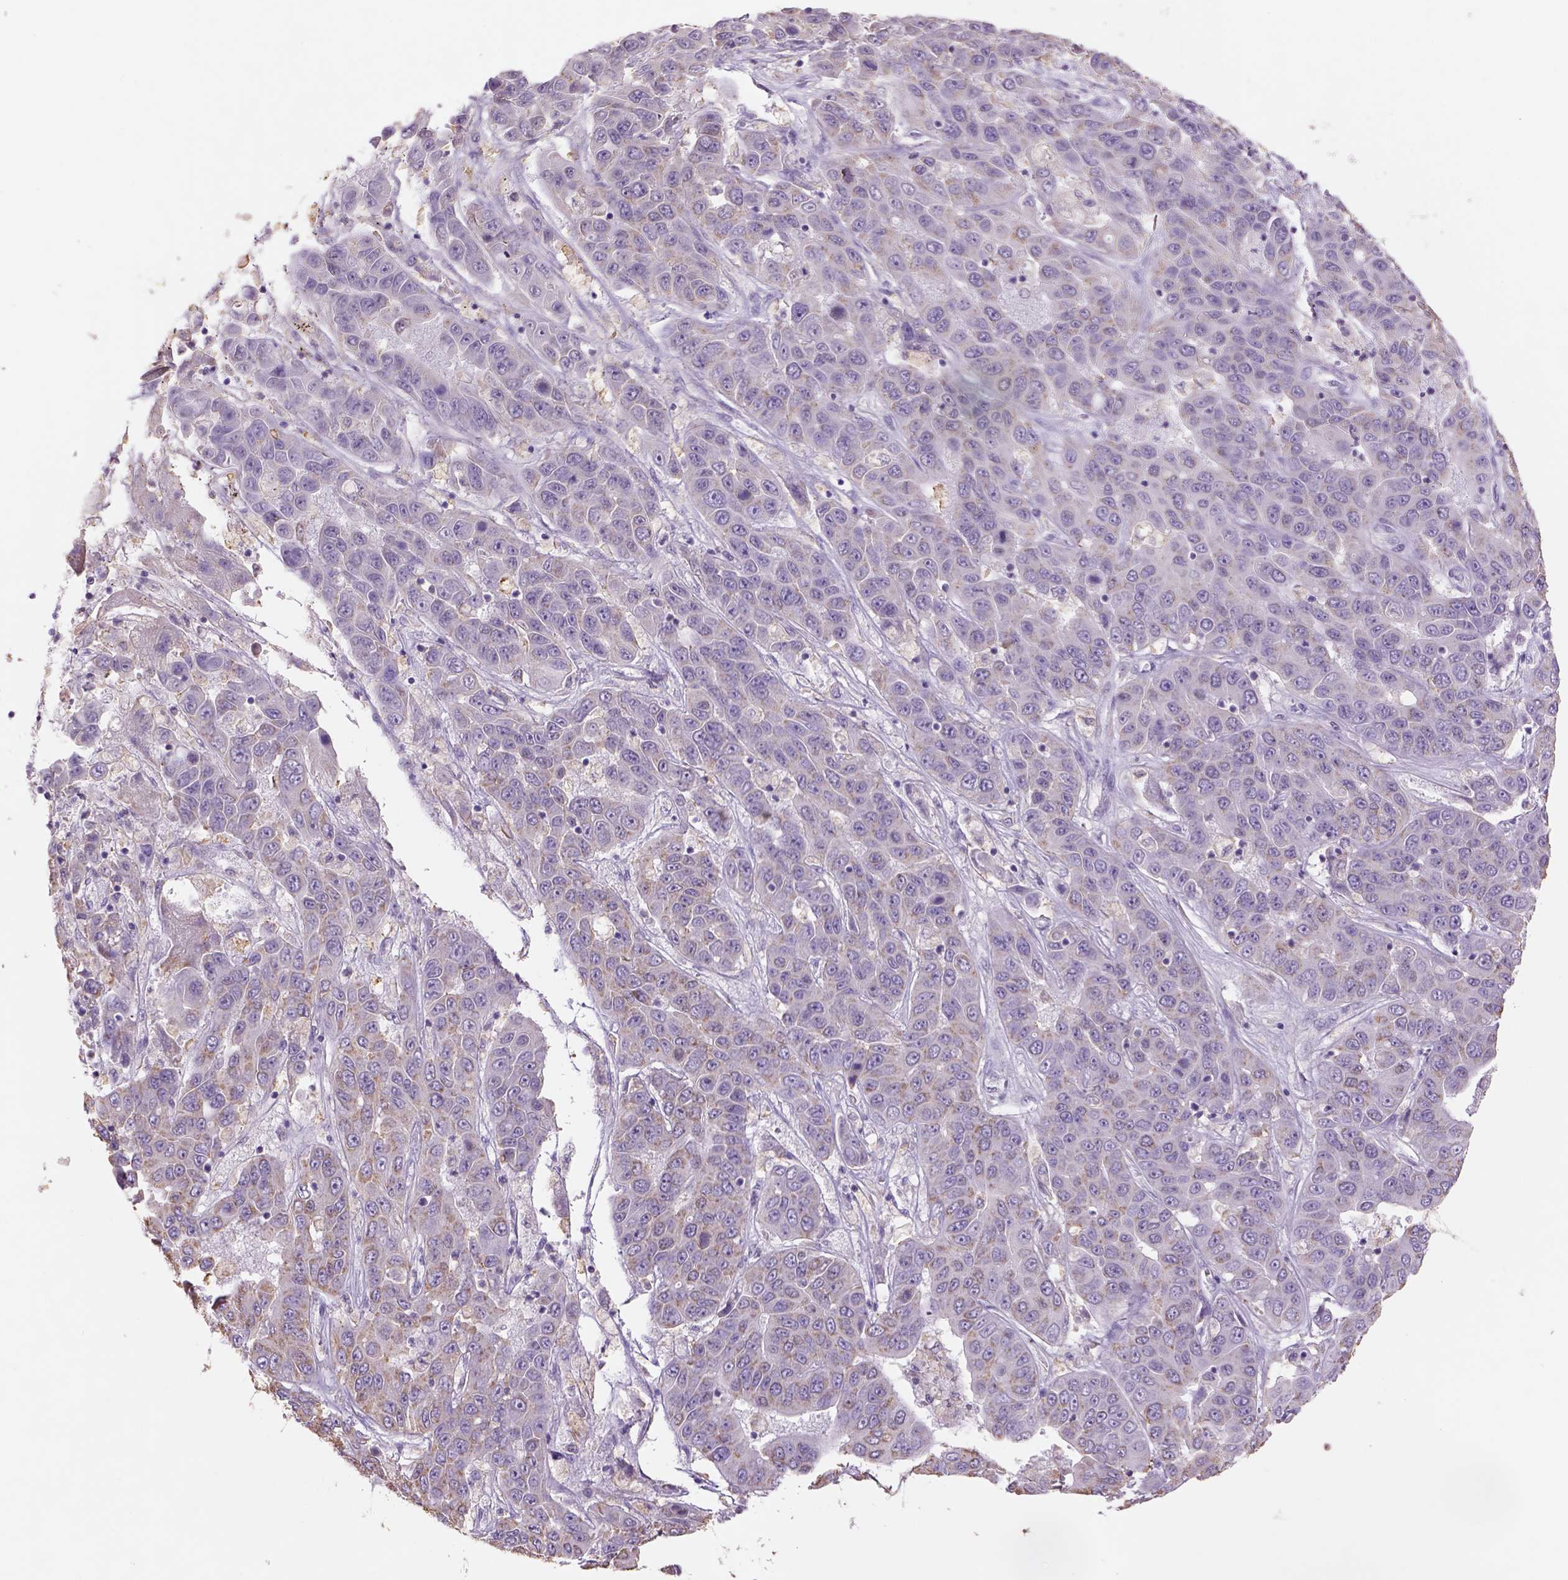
{"staining": {"intensity": "weak", "quantity": "25%-75%", "location": "cytoplasmic/membranous"}, "tissue": "liver cancer", "cell_type": "Tumor cells", "image_type": "cancer", "snomed": [{"axis": "morphology", "description": "Cholangiocarcinoma"}, {"axis": "topography", "description": "Liver"}], "caption": "A brown stain highlights weak cytoplasmic/membranous expression of a protein in liver cholangiocarcinoma tumor cells.", "gene": "NAALAD2", "patient": {"sex": "female", "age": 52}}